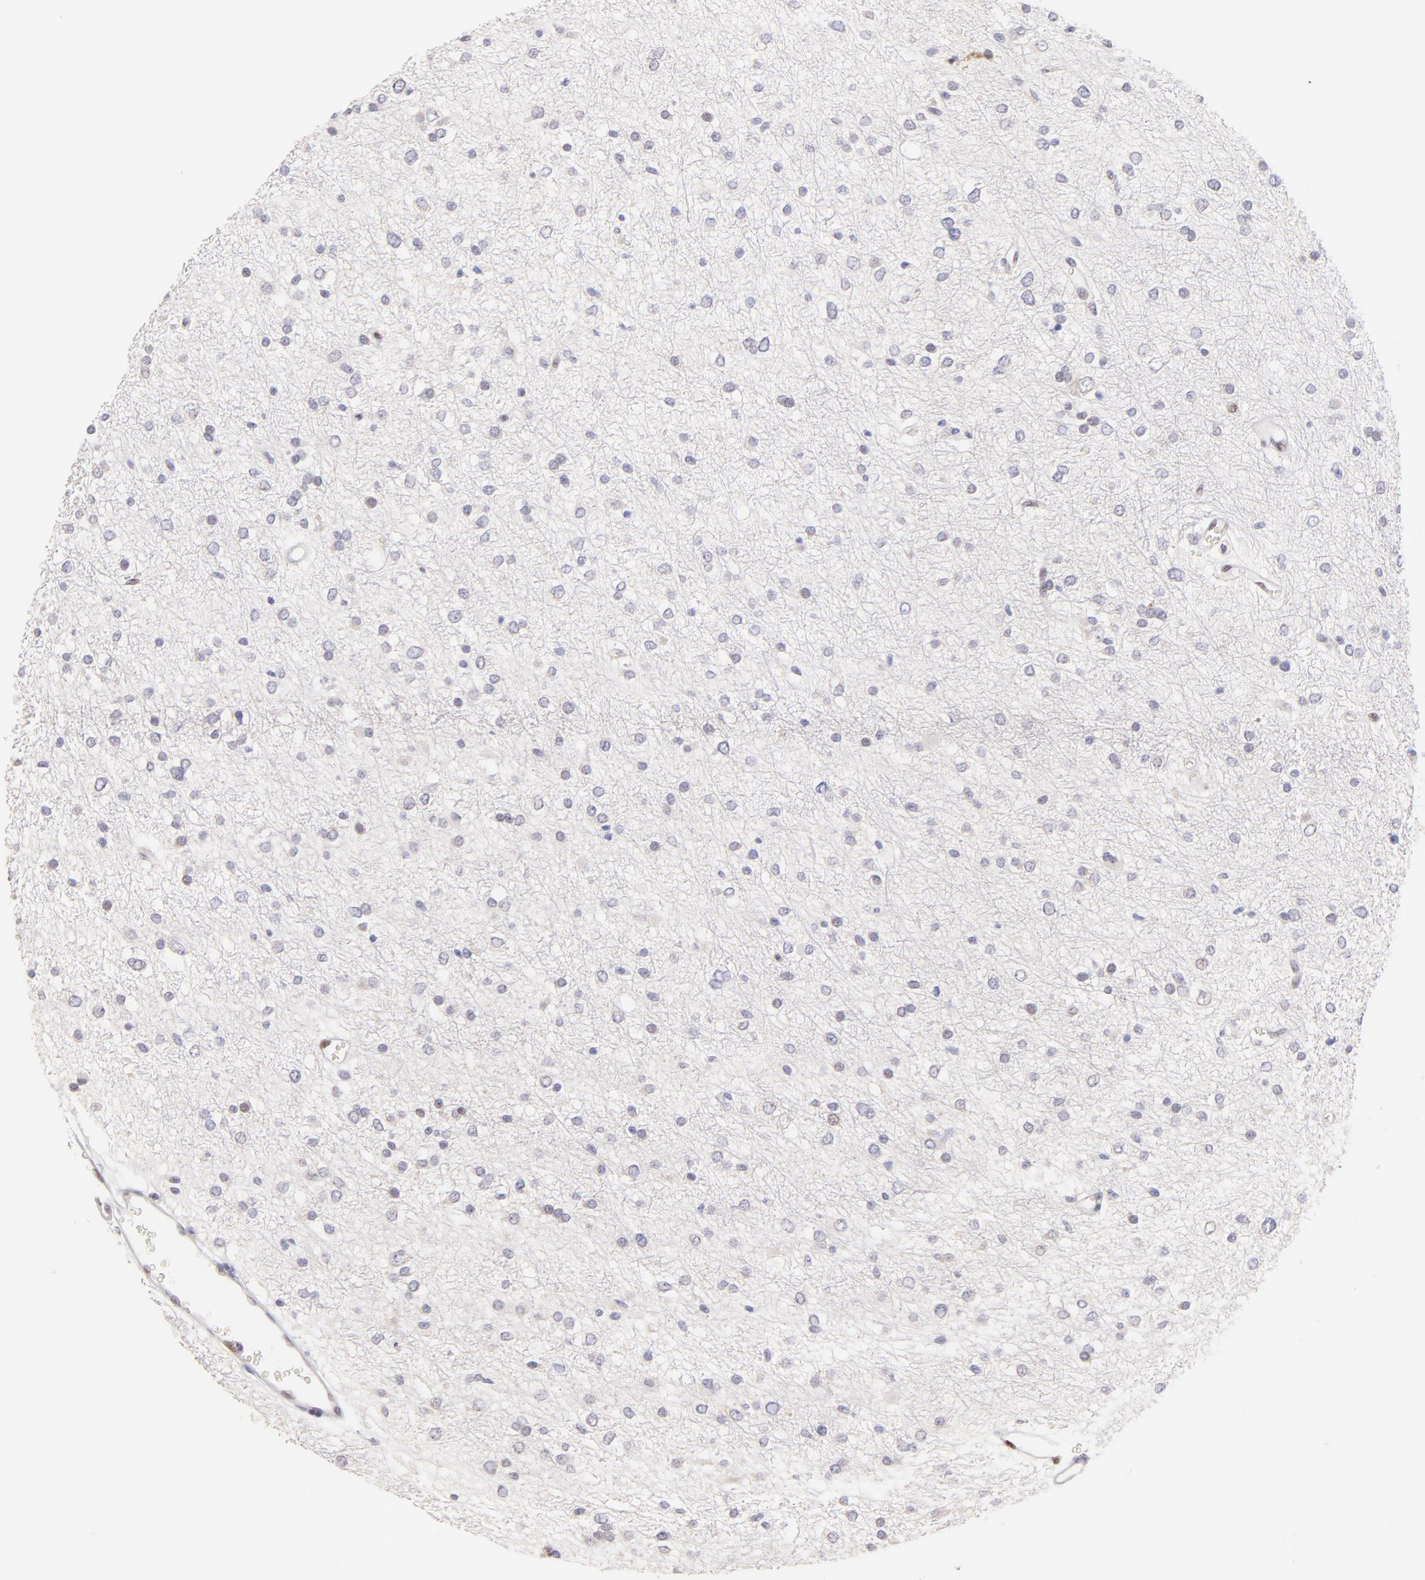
{"staining": {"intensity": "negative", "quantity": "none", "location": "none"}, "tissue": "glioma", "cell_type": "Tumor cells", "image_type": "cancer", "snomed": [{"axis": "morphology", "description": "Glioma, malignant, Low grade"}, {"axis": "topography", "description": "Brain"}], "caption": "Malignant glioma (low-grade) was stained to show a protein in brown. There is no significant positivity in tumor cells.", "gene": "KLF4", "patient": {"sex": "female", "age": 36}}